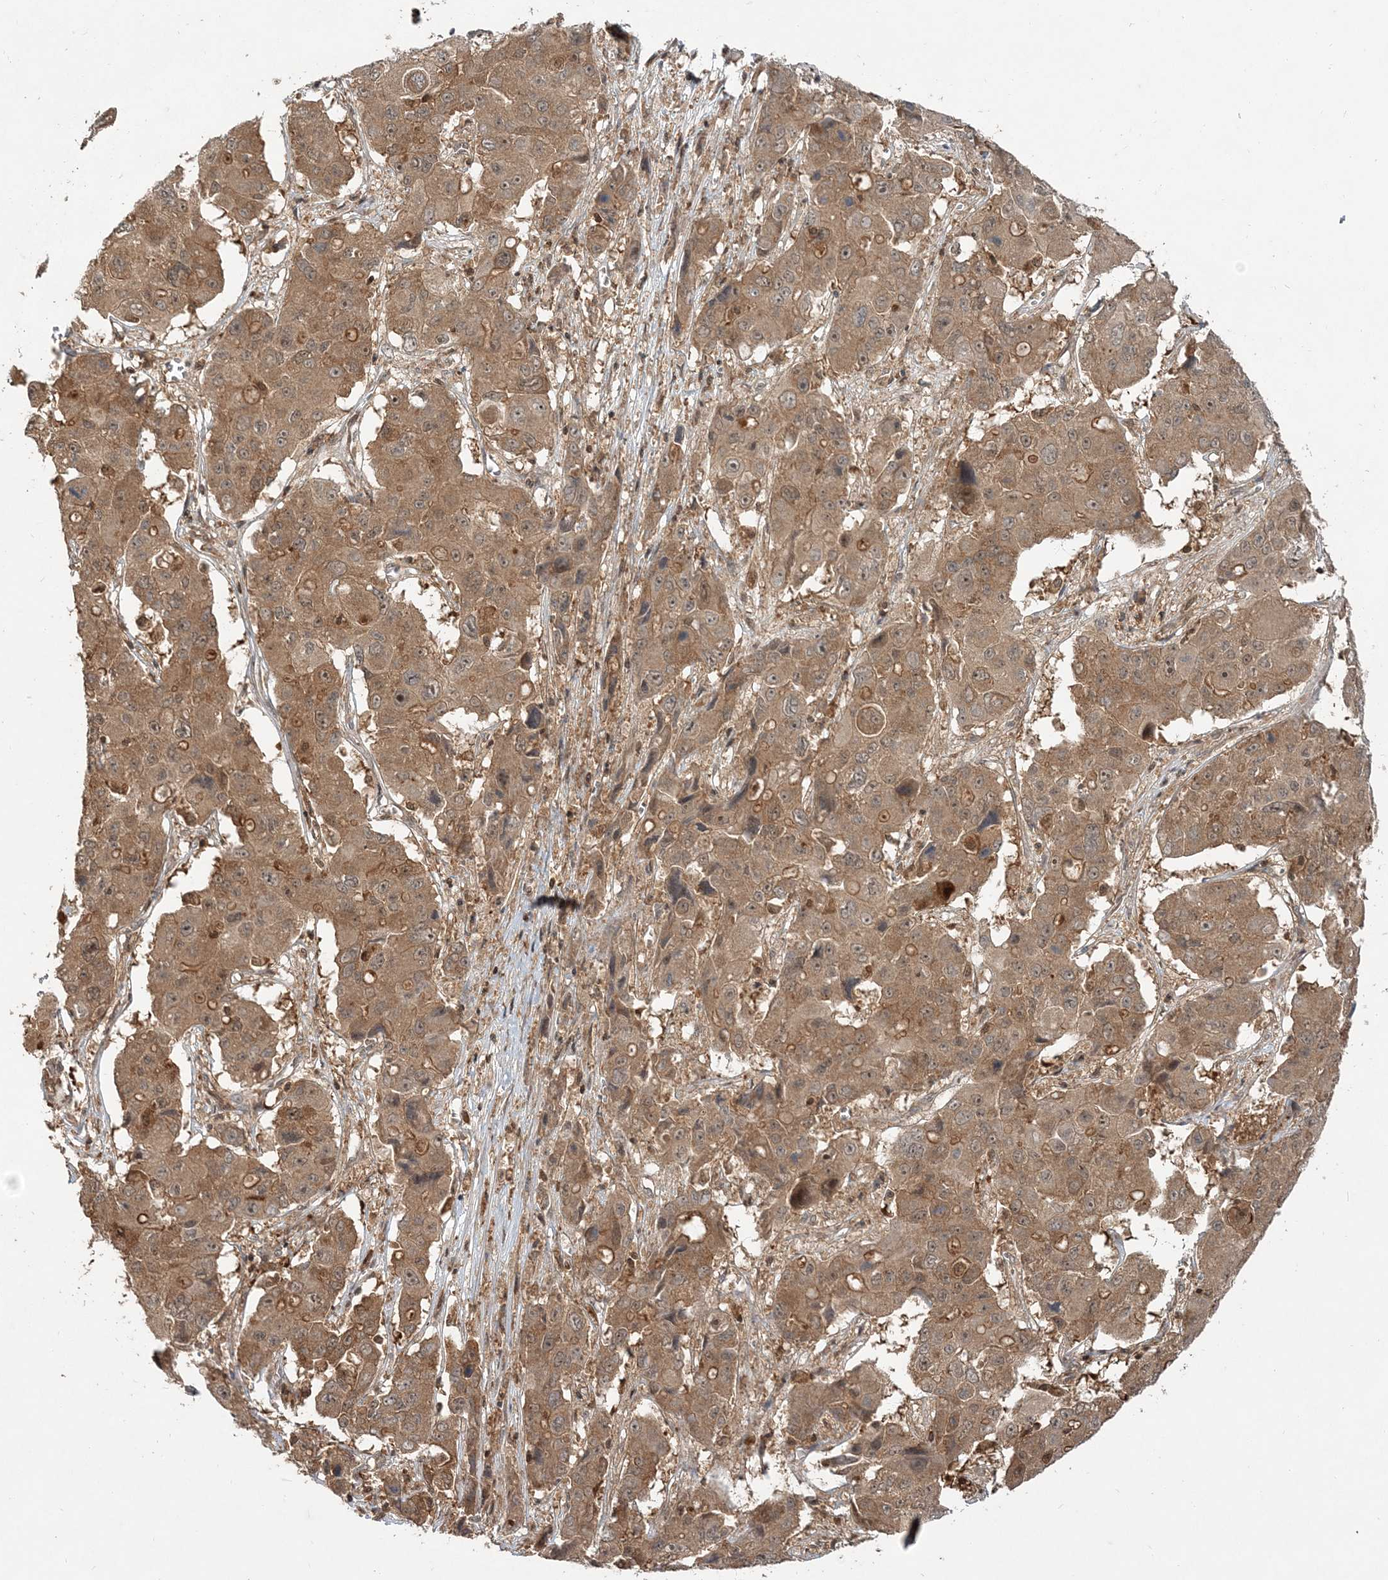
{"staining": {"intensity": "moderate", "quantity": ">75%", "location": "cytoplasmic/membranous"}, "tissue": "liver cancer", "cell_type": "Tumor cells", "image_type": "cancer", "snomed": [{"axis": "morphology", "description": "Cholangiocarcinoma"}, {"axis": "topography", "description": "Liver"}], "caption": "A high-resolution photomicrograph shows immunohistochemistry (IHC) staining of liver cholangiocarcinoma, which exhibits moderate cytoplasmic/membranous expression in approximately >75% of tumor cells.", "gene": "CAB39", "patient": {"sex": "male", "age": 67}}